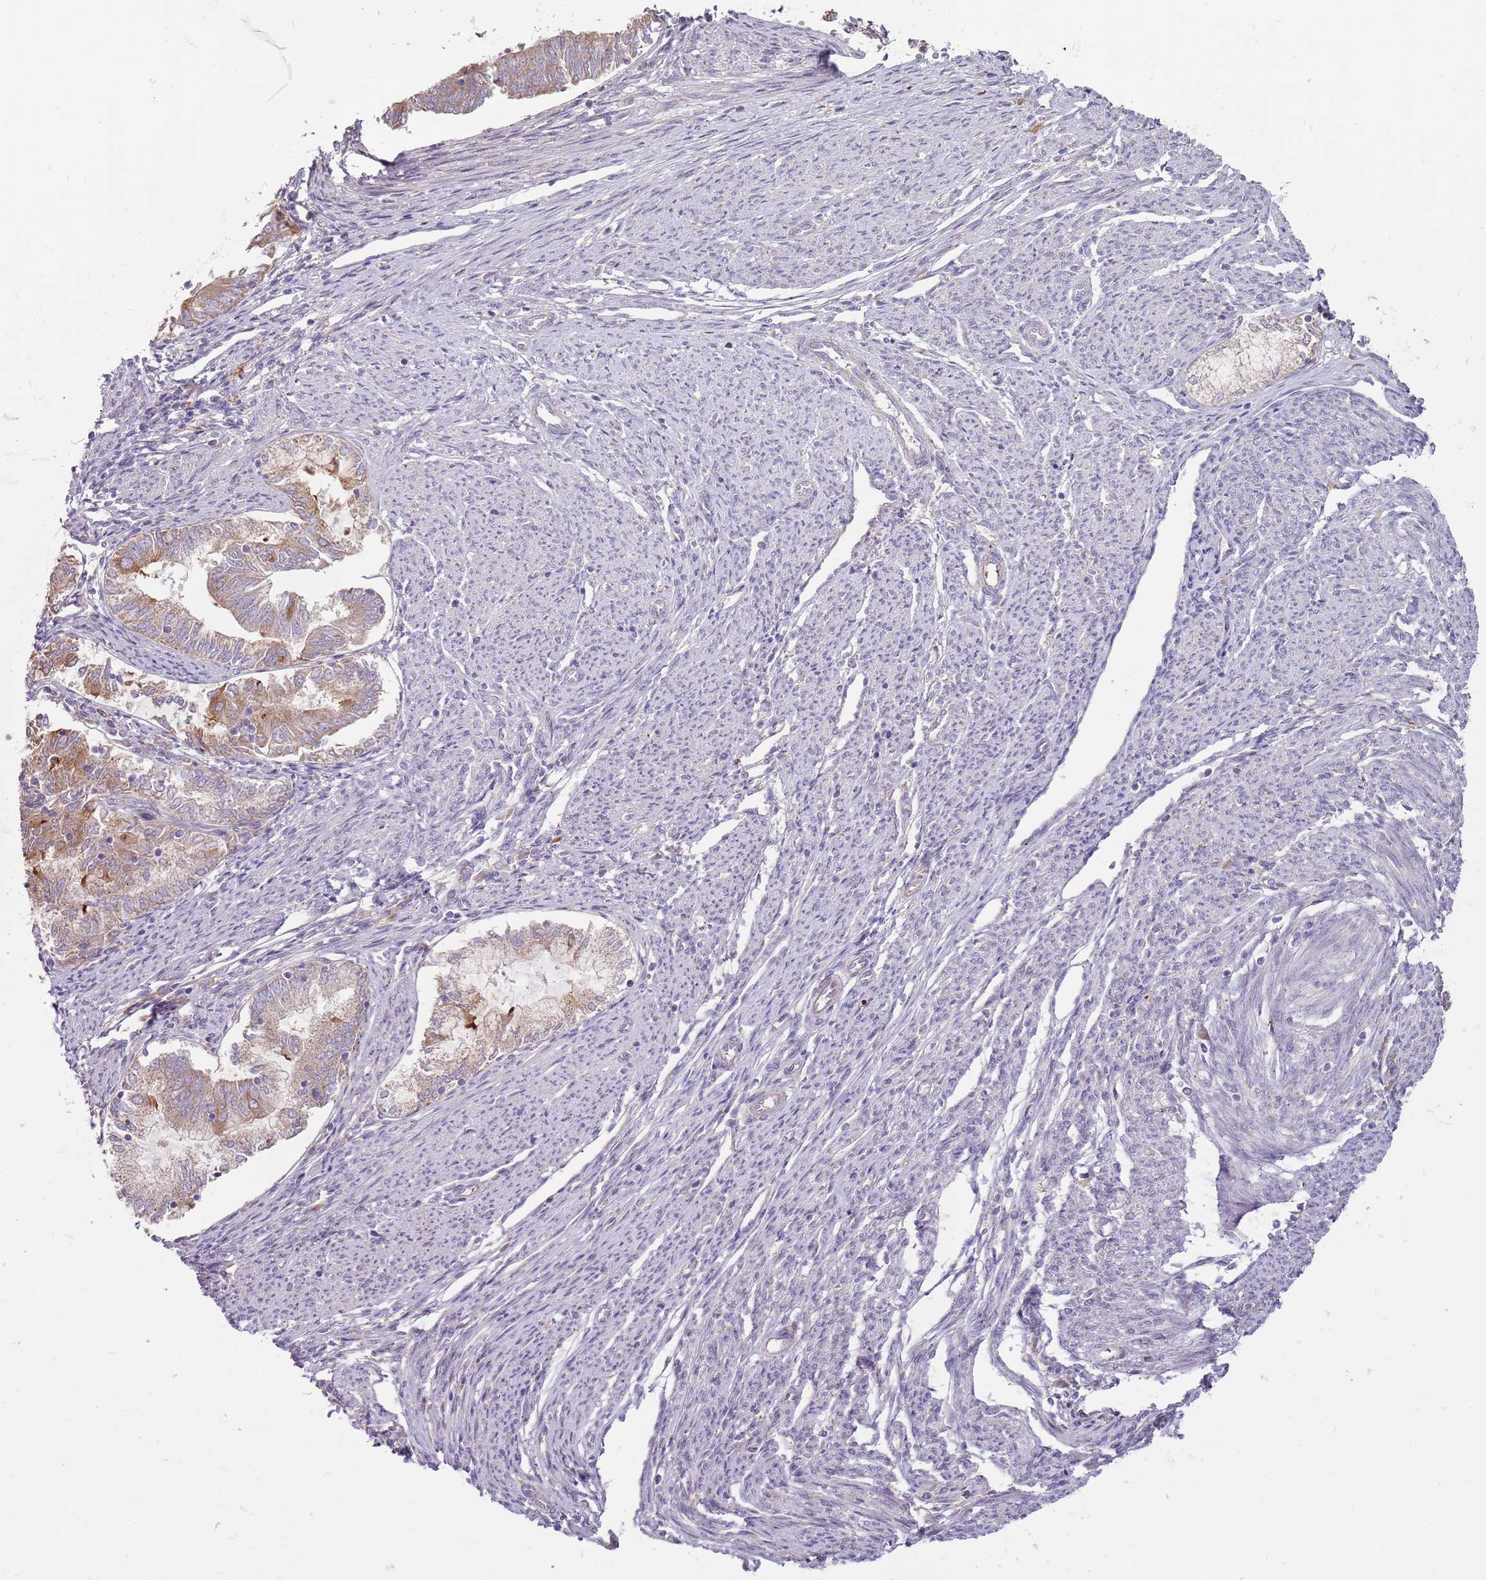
{"staining": {"intensity": "weak", "quantity": "25%-75%", "location": "cytoplasmic/membranous"}, "tissue": "endometrial cancer", "cell_type": "Tumor cells", "image_type": "cancer", "snomed": [{"axis": "morphology", "description": "Adenocarcinoma, NOS"}, {"axis": "topography", "description": "Endometrium"}], "caption": "This is an image of IHC staining of endometrial cancer, which shows weak positivity in the cytoplasmic/membranous of tumor cells.", "gene": "EMC1", "patient": {"sex": "female", "age": 79}}